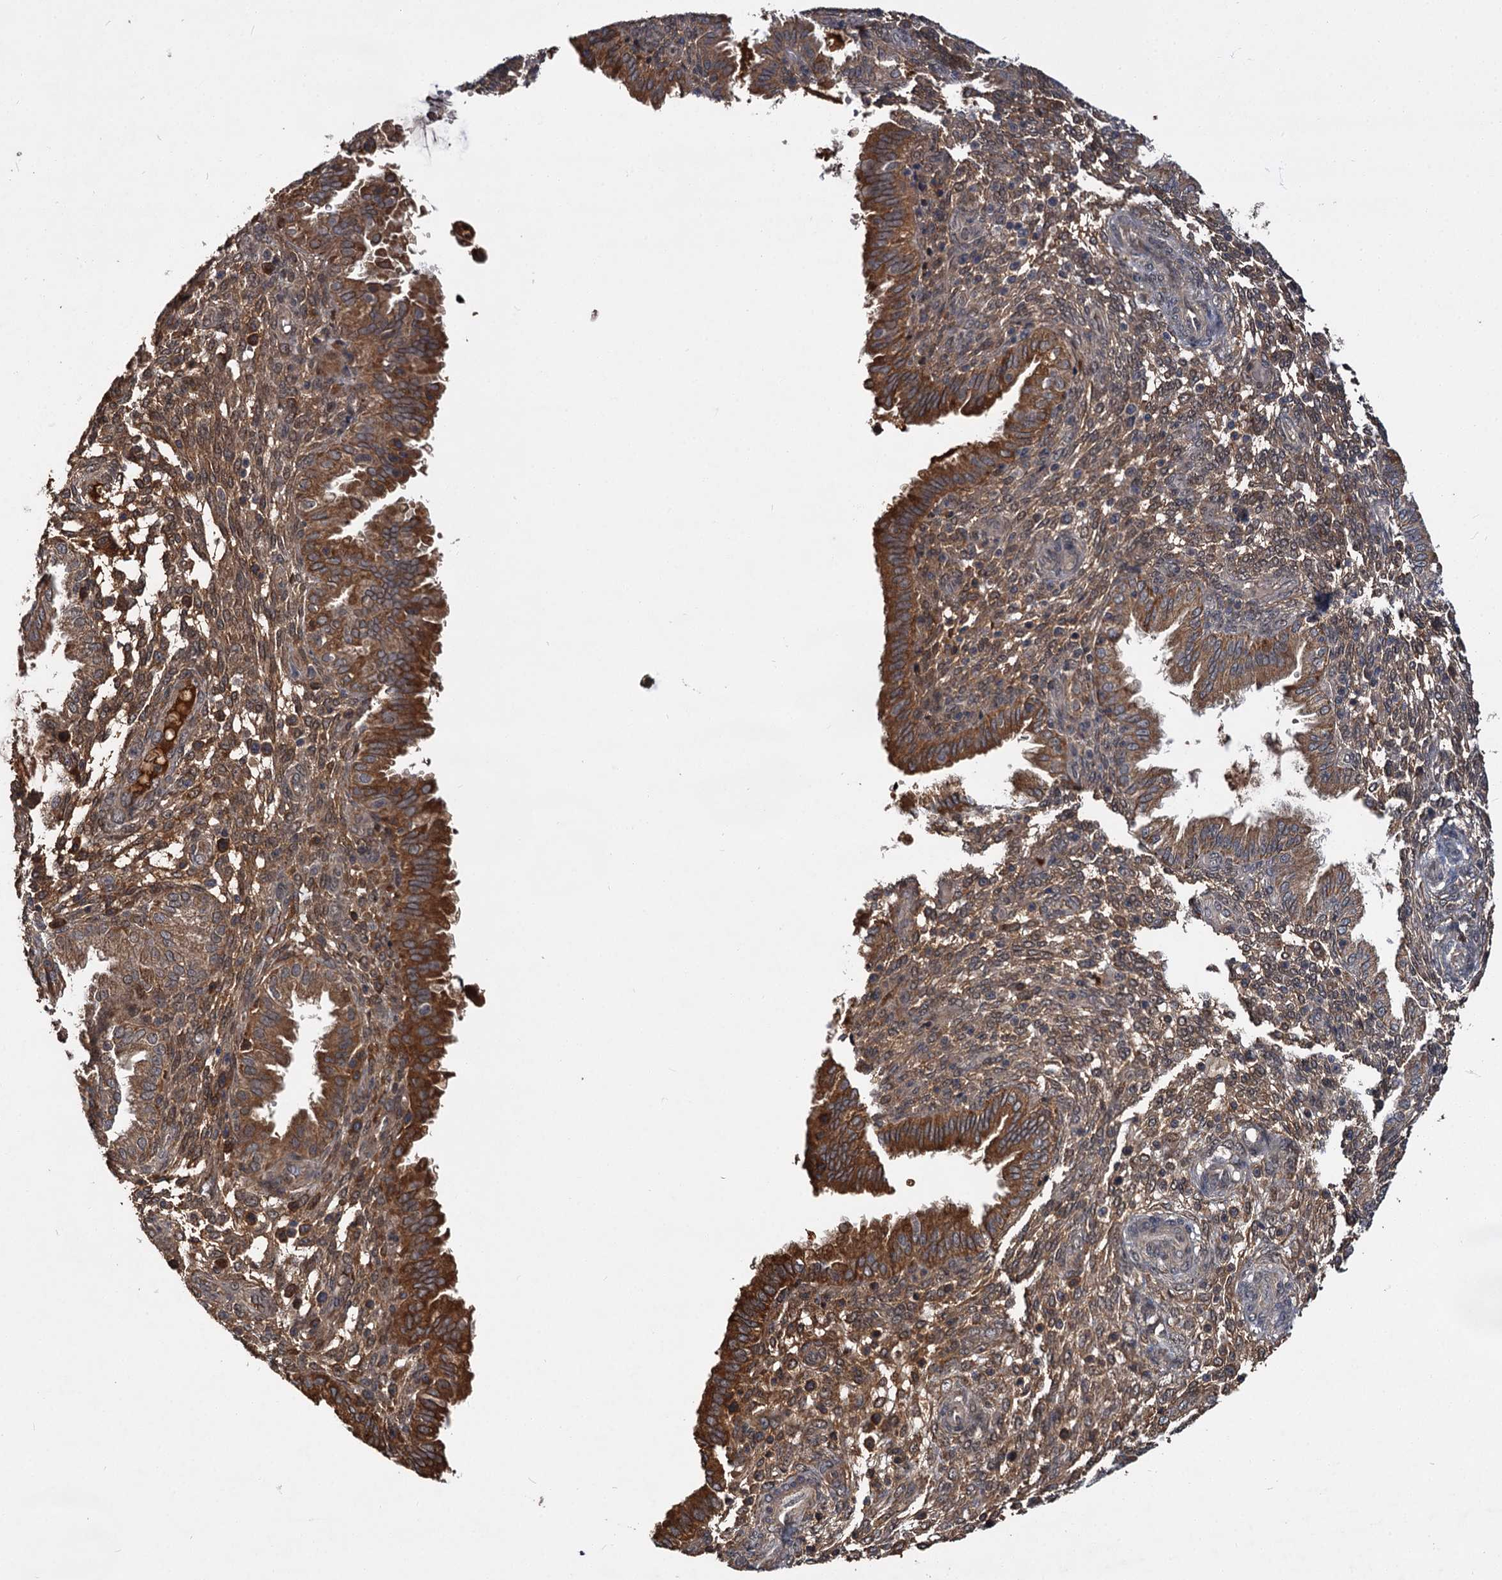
{"staining": {"intensity": "weak", "quantity": "25%-75%", "location": "cytoplasmic/membranous,nuclear"}, "tissue": "endometrium", "cell_type": "Cells in endometrial stroma", "image_type": "normal", "snomed": [{"axis": "morphology", "description": "Normal tissue, NOS"}, {"axis": "topography", "description": "Endometrium"}], "caption": "The image shows a brown stain indicating the presence of a protein in the cytoplasmic/membranous,nuclear of cells in endometrial stroma in endometrium. (DAB = brown stain, brightfield microscopy at high magnification).", "gene": "MBD6", "patient": {"sex": "female", "age": 33}}